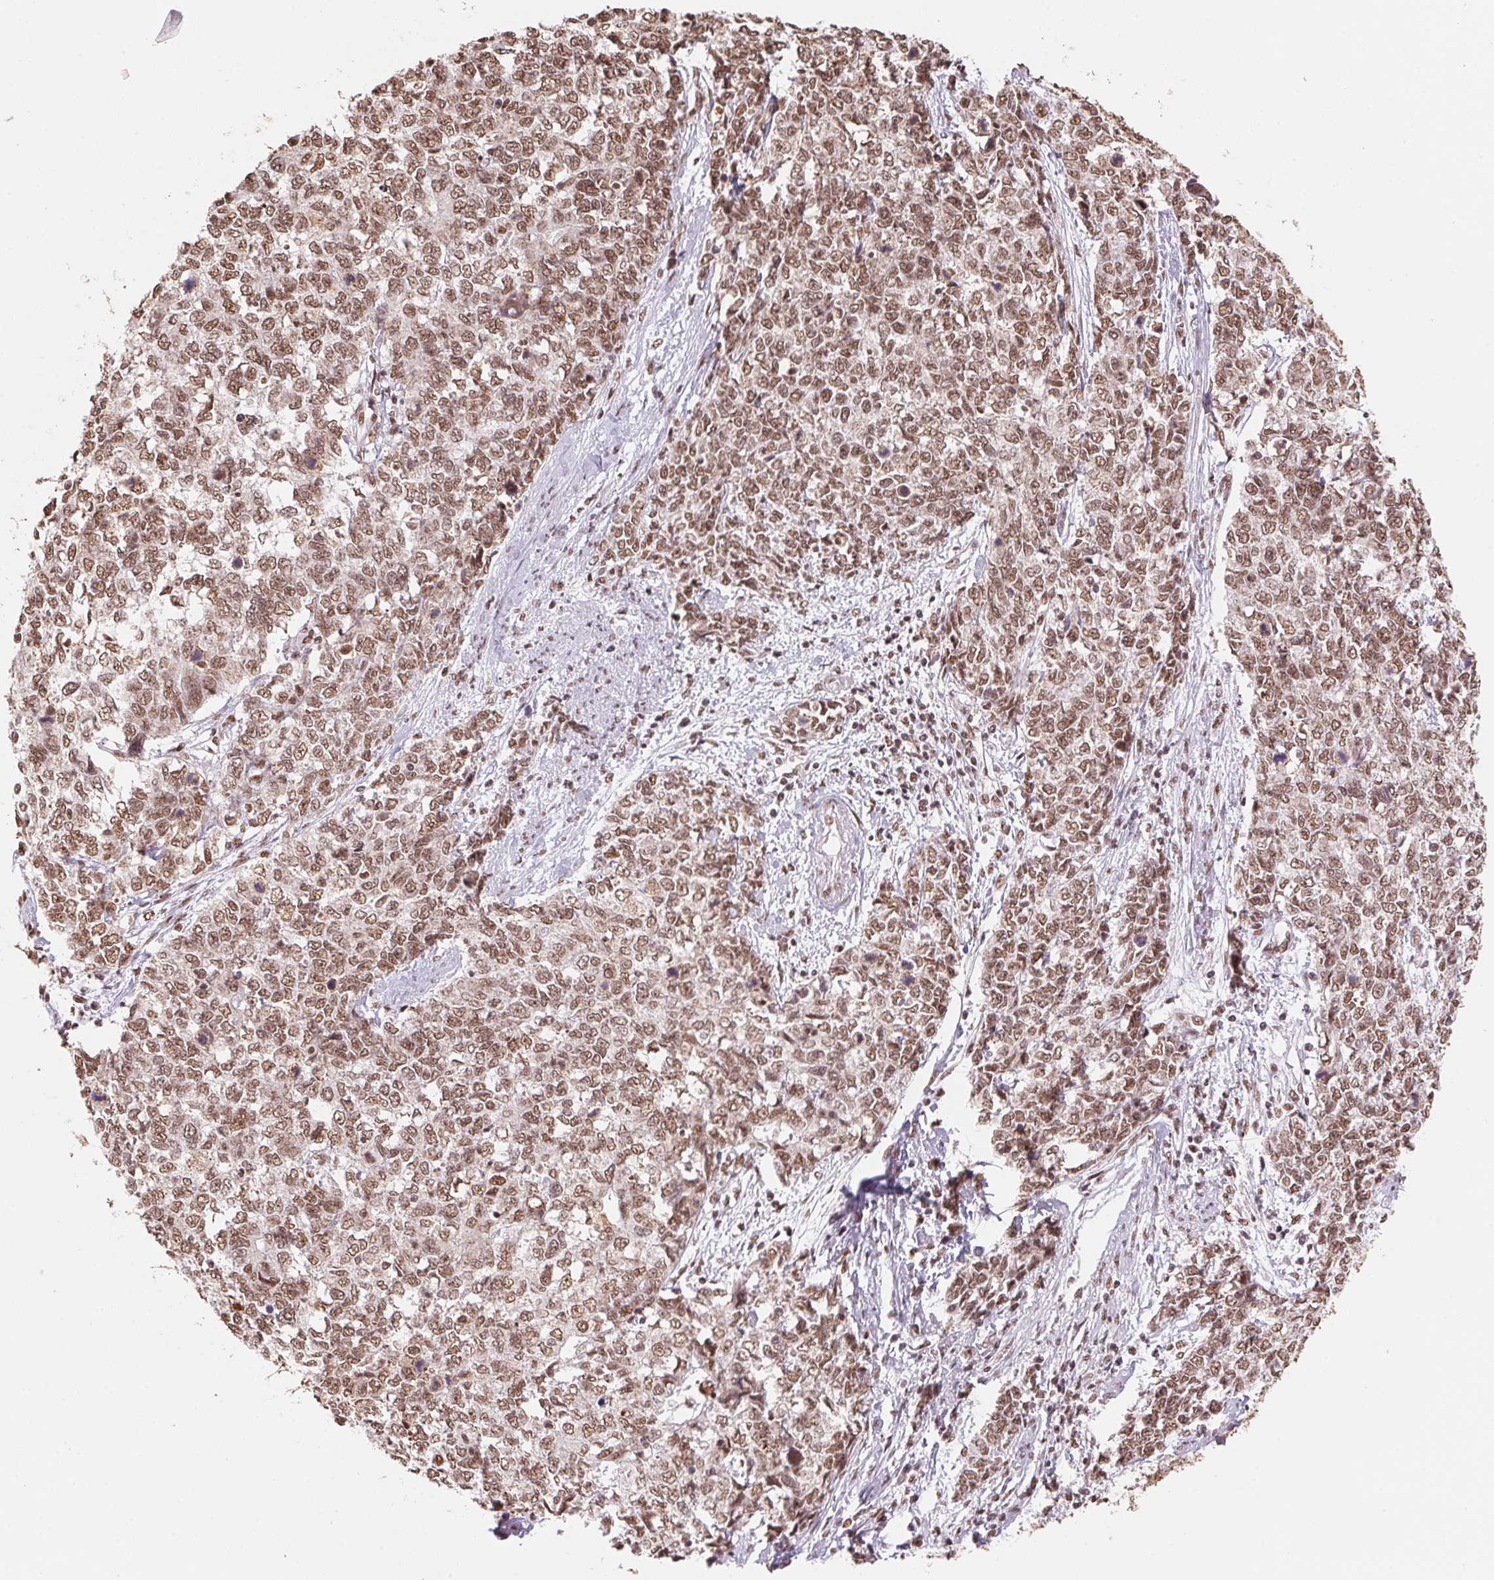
{"staining": {"intensity": "moderate", "quantity": ">75%", "location": "nuclear"}, "tissue": "cervical cancer", "cell_type": "Tumor cells", "image_type": "cancer", "snomed": [{"axis": "morphology", "description": "Adenocarcinoma, NOS"}, {"axis": "topography", "description": "Cervix"}], "caption": "Approximately >75% of tumor cells in human cervical cancer display moderate nuclear protein positivity as visualized by brown immunohistochemical staining.", "gene": "SNRPG", "patient": {"sex": "female", "age": 63}}